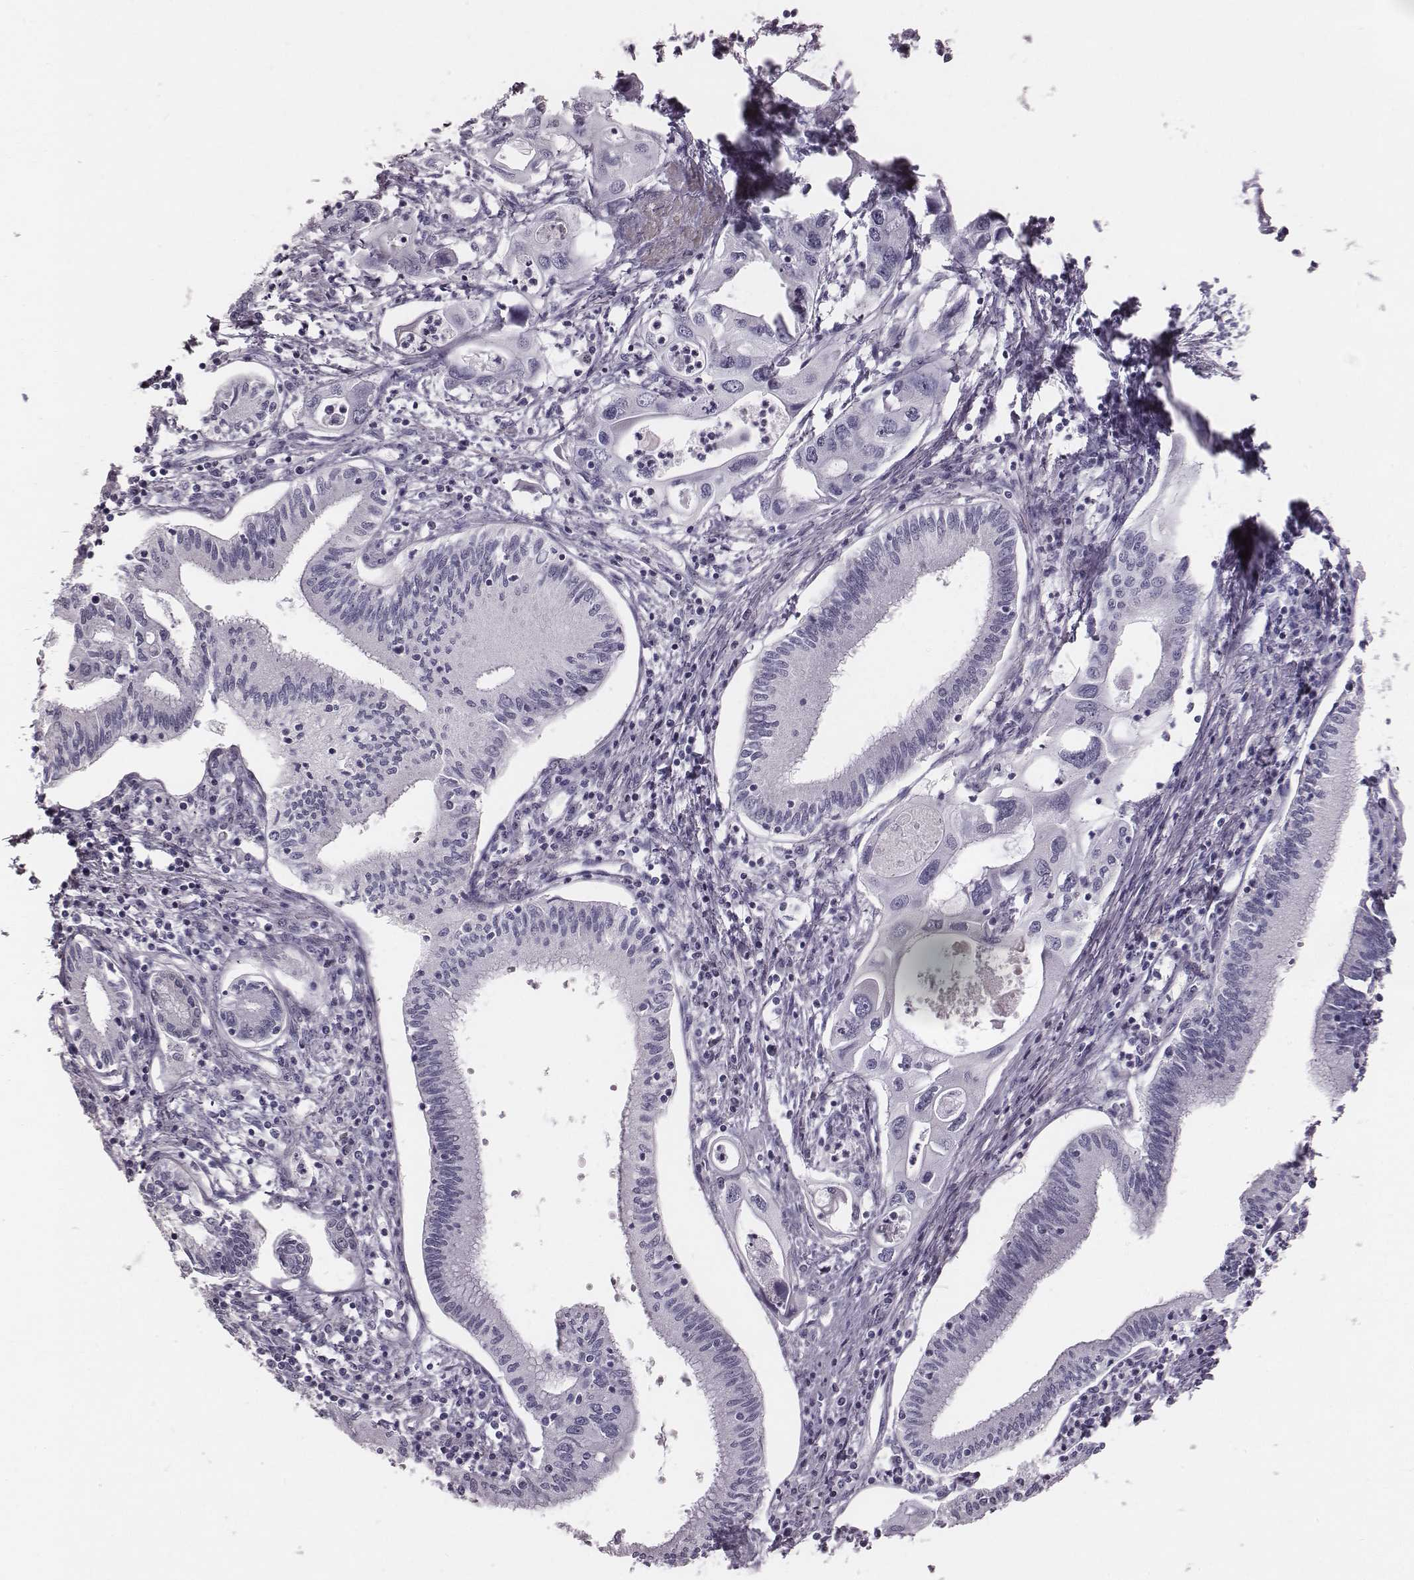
{"staining": {"intensity": "negative", "quantity": "none", "location": "none"}, "tissue": "pancreatic cancer", "cell_type": "Tumor cells", "image_type": "cancer", "snomed": [{"axis": "morphology", "description": "Adenocarcinoma, NOS"}, {"axis": "topography", "description": "Pancreas"}], "caption": "IHC of human pancreatic cancer (adenocarcinoma) exhibits no staining in tumor cells. (DAB (3,3'-diaminobenzidine) immunohistochemistry visualized using brightfield microscopy, high magnification).", "gene": "CRISP1", "patient": {"sex": "male", "age": 60}}